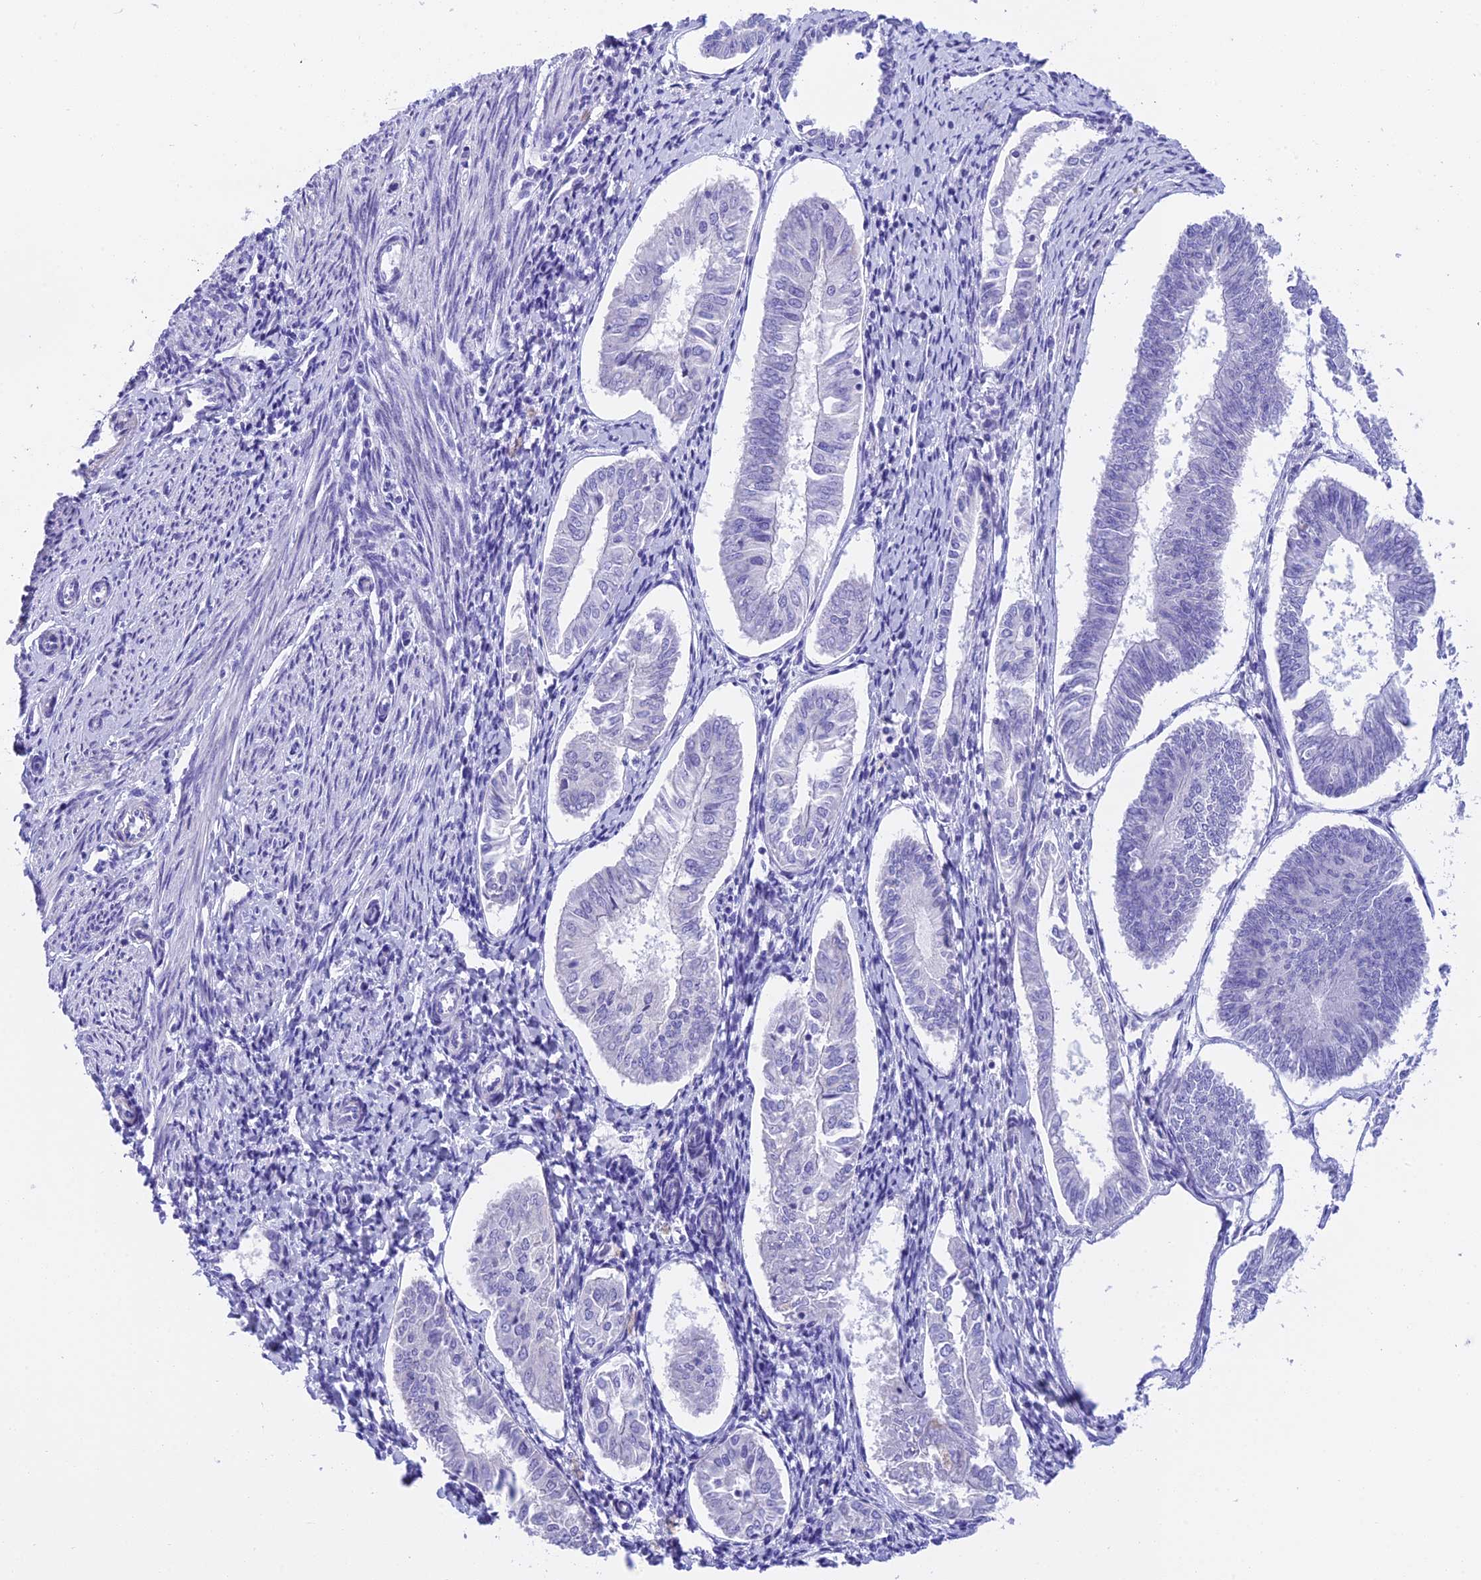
{"staining": {"intensity": "negative", "quantity": "none", "location": "none"}, "tissue": "endometrial cancer", "cell_type": "Tumor cells", "image_type": "cancer", "snomed": [{"axis": "morphology", "description": "Adenocarcinoma, NOS"}, {"axis": "topography", "description": "Endometrium"}], "caption": "A histopathology image of human endometrial cancer (adenocarcinoma) is negative for staining in tumor cells.", "gene": "C17orf67", "patient": {"sex": "female", "age": 58}}